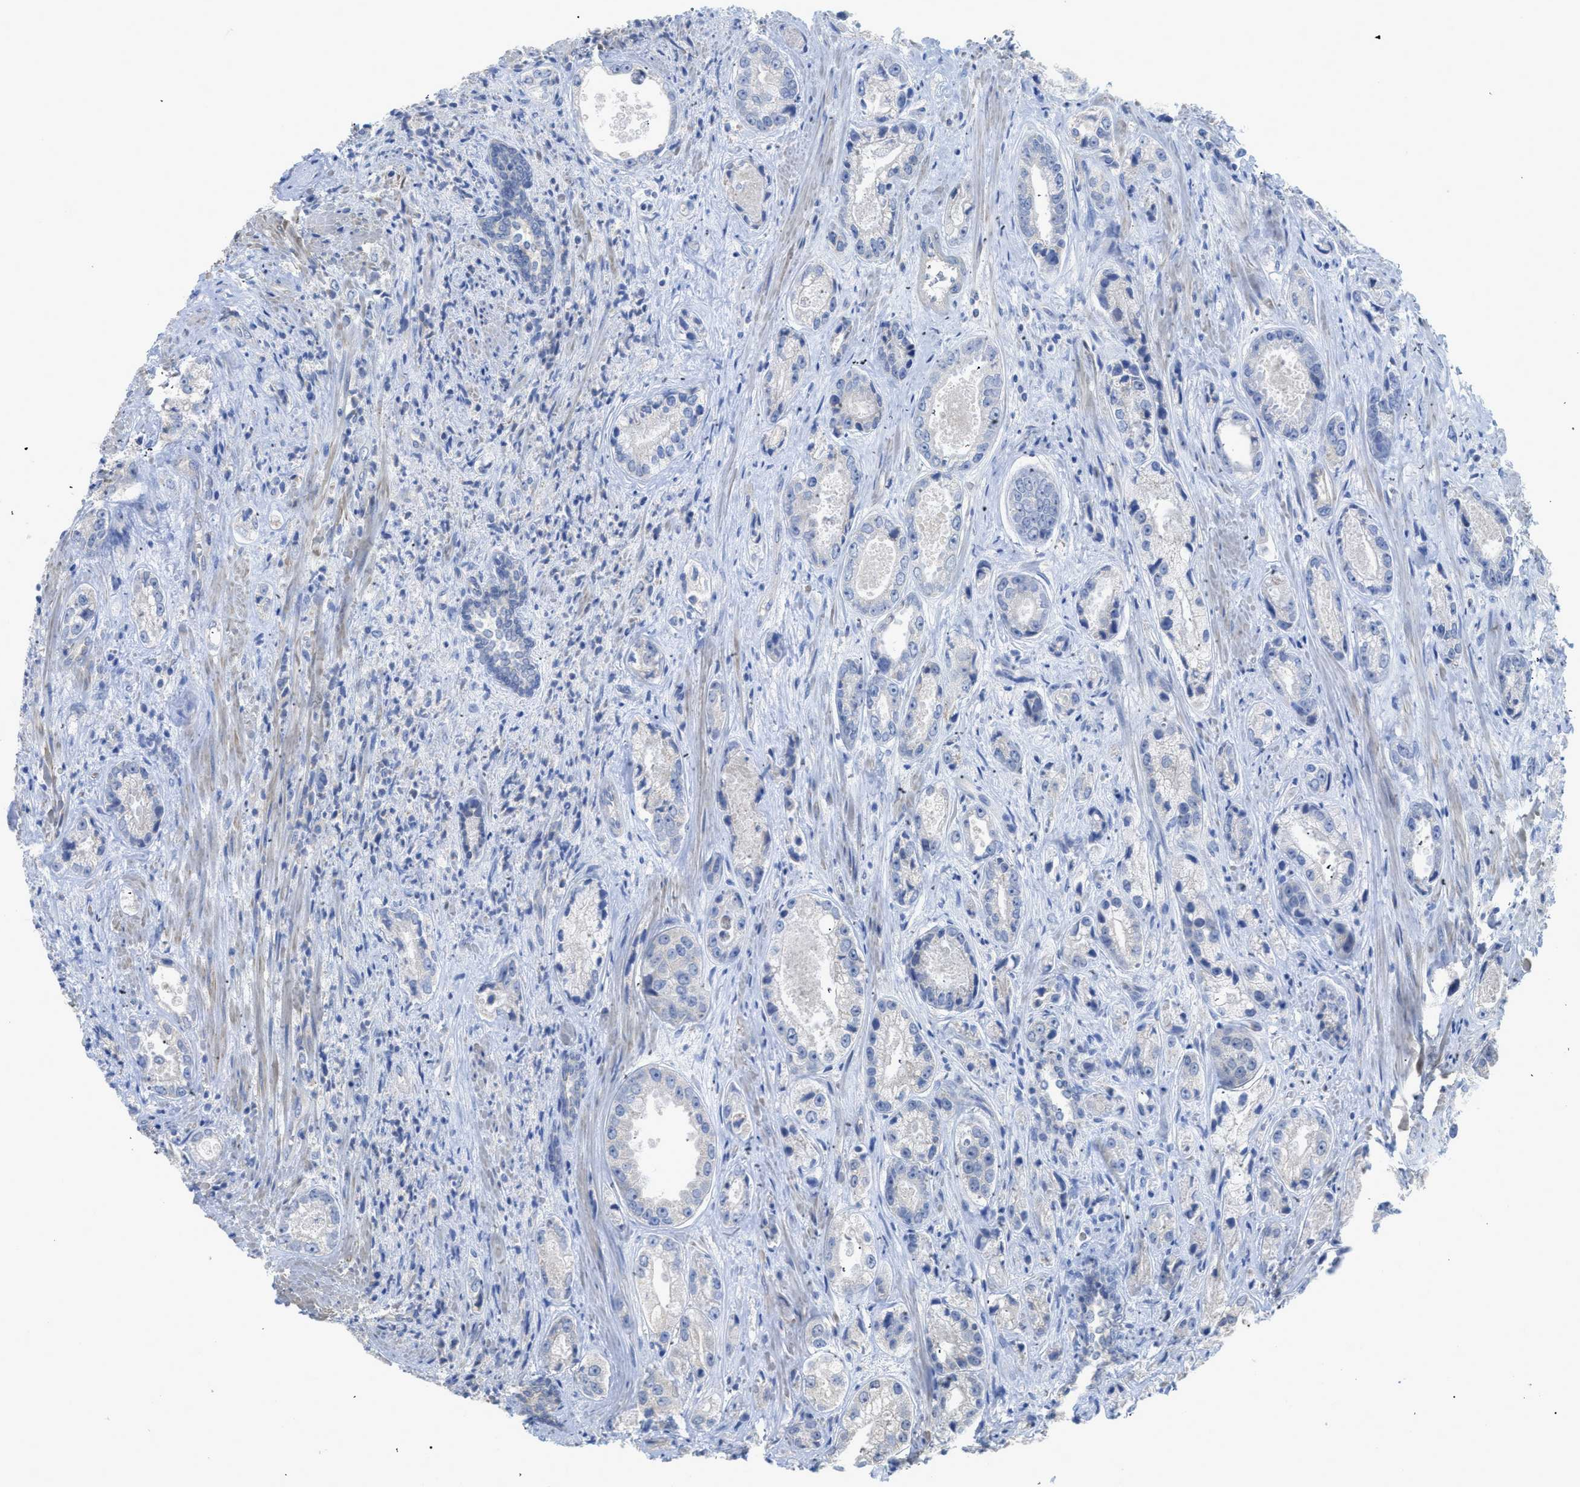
{"staining": {"intensity": "negative", "quantity": "none", "location": "none"}, "tissue": "prostate cancer", "cell_type": "Tumor cells", "image_type": "cancer", "snomed": [{"axis": "morphology", "description": "Adenocarcinoma, High grade"}, {"axis": "topography", "description": "Prostate"}], "caption": "Immunohistochemistry (IHC) of prostate cancer (adenocarcinoma (high-grade)) shows no expression in tumor cells. (DAB (3,3'-diaminobenzidine) immunohistochemistry visualized using brightfield microscopy, high magnification).", "gene": "MYL3", "patient": {"sex": "male", "age": 61}}